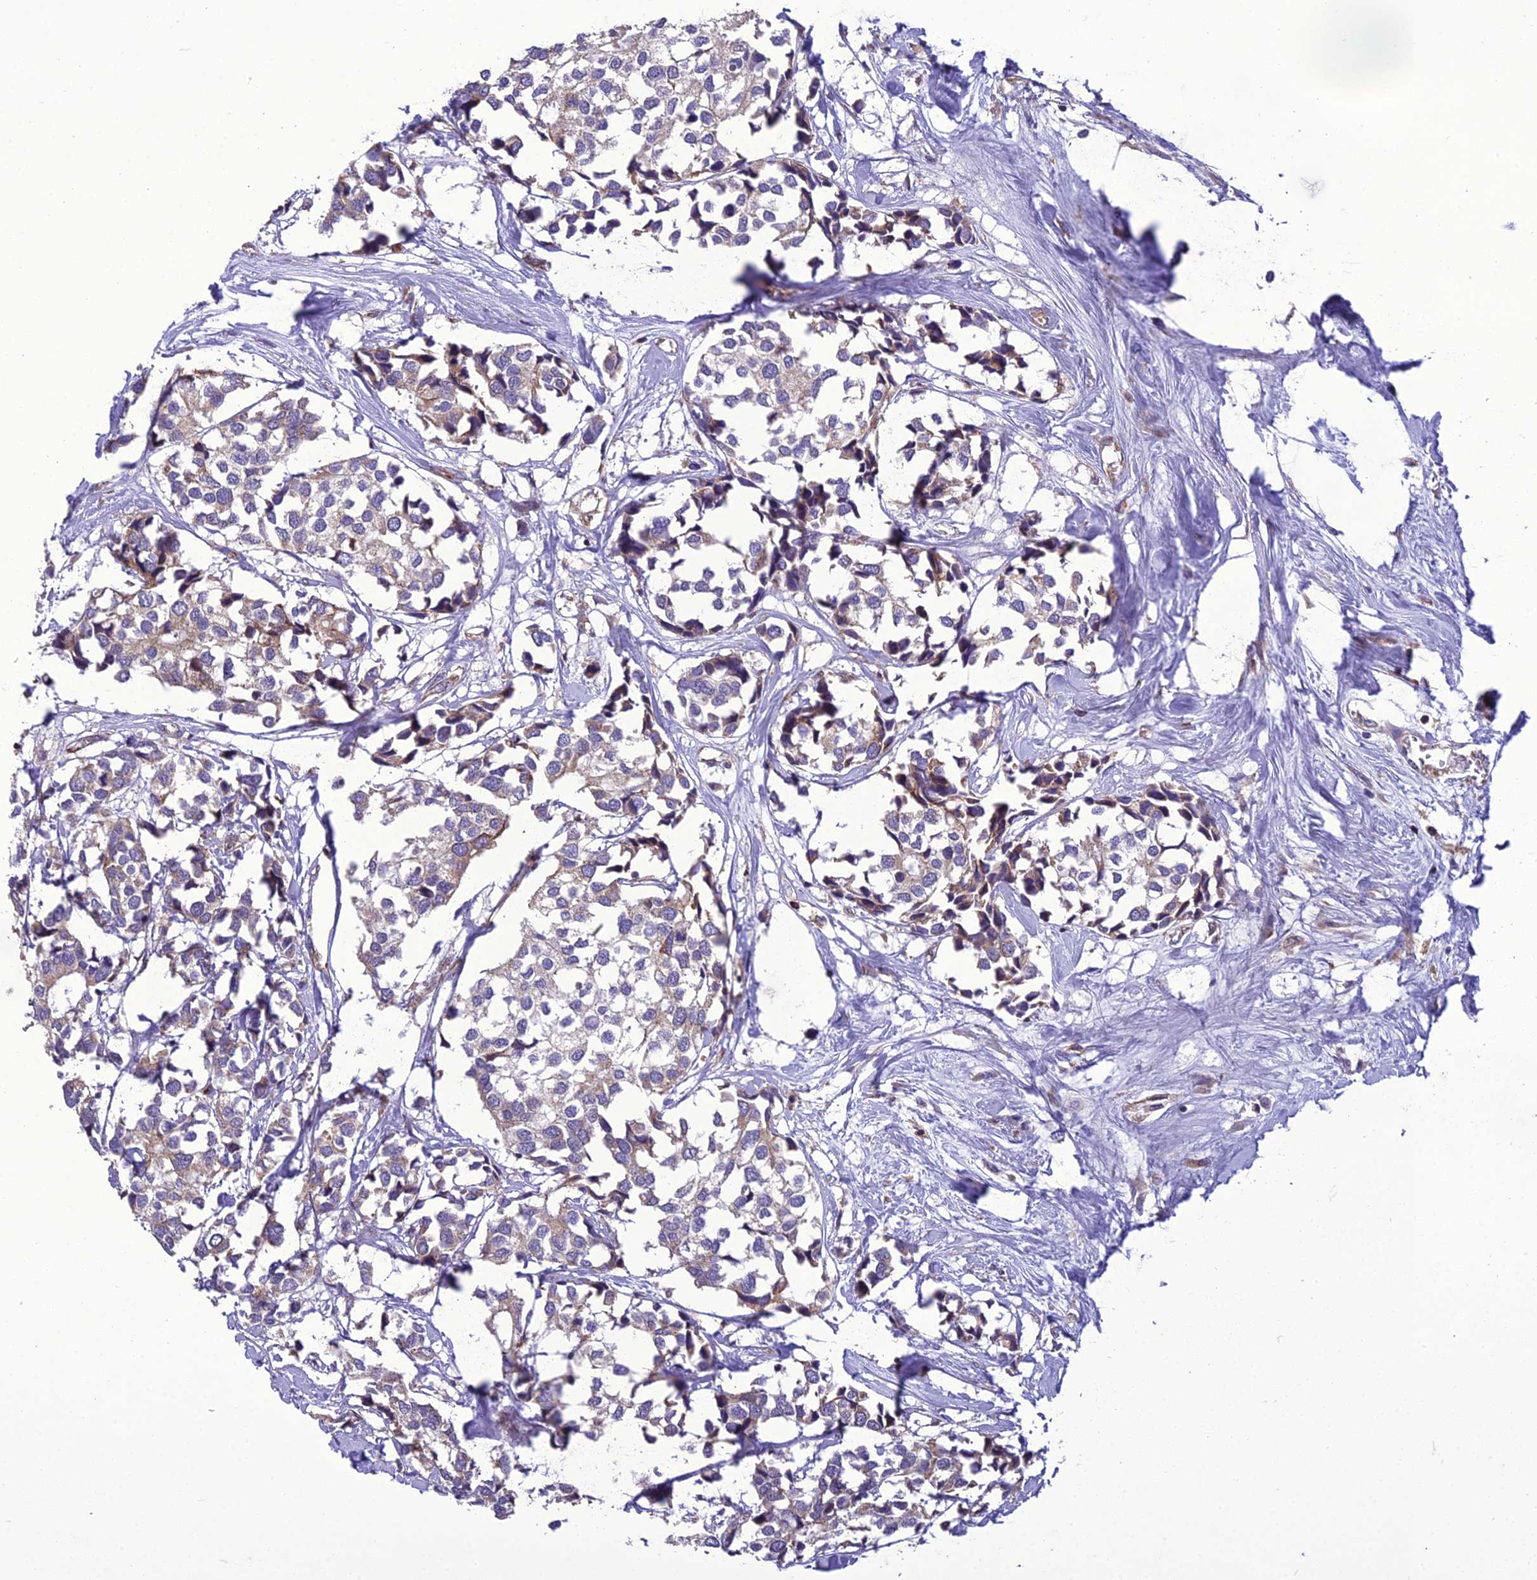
{"staining": {"intensity": "moderate", "quantity": "<25%", "location": "cytoplasmic/membranous"}, "tissue": "breast cancer", "cell_type": "Tumor cells", "image_type": "cancer", "snomed": [{"axis": "morphology", "description": "Duct carcinoma"}, {"axis": "topography", "description": "Breast"}], "caption": "Tumor cells show moderate cytoplasmic/membranous expression in about <25% of cells in breast cancer.", "gene": "GIMAP1", "patient": {"sex": "female", "age": 83}}